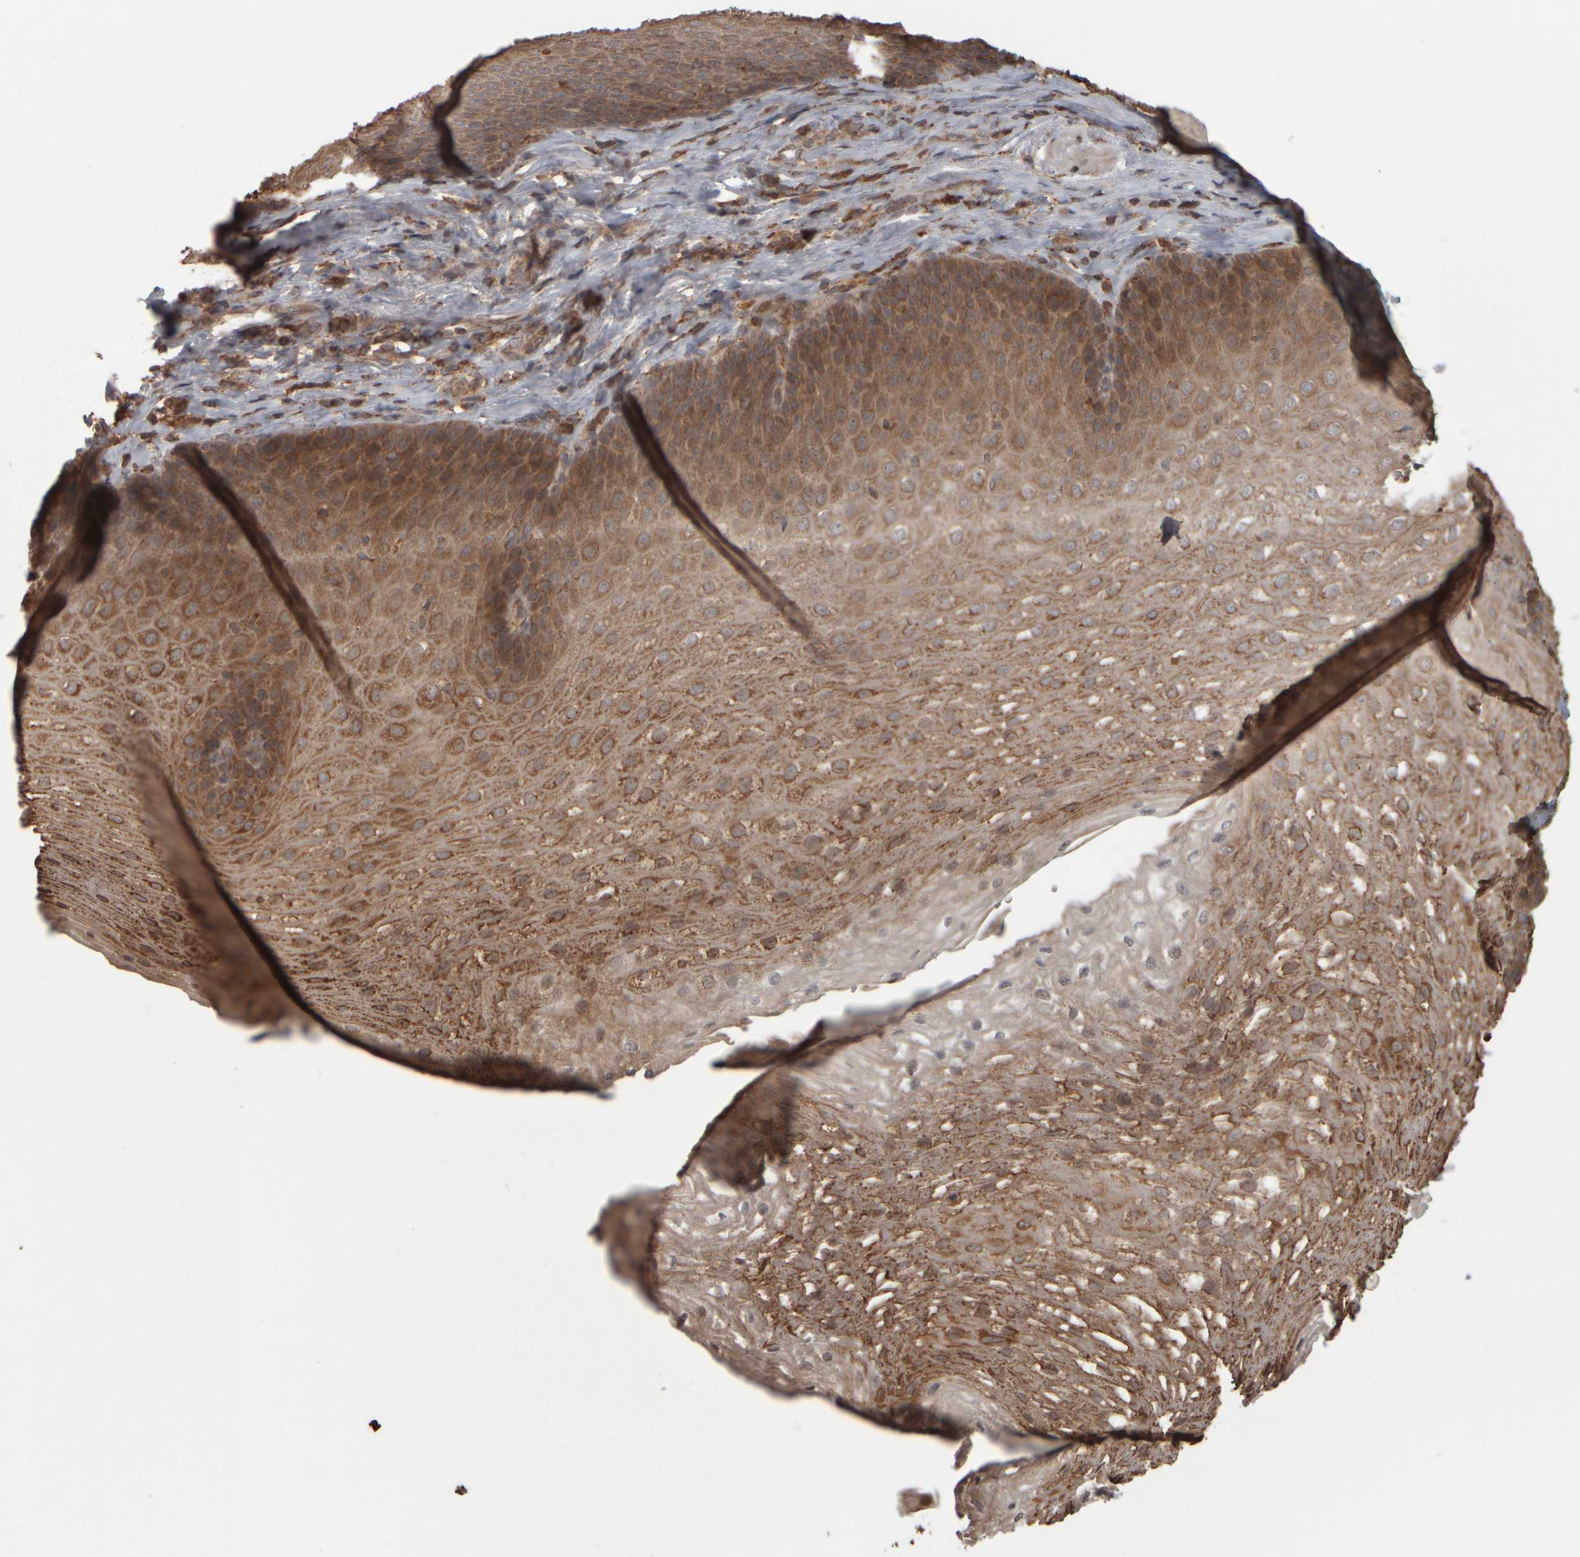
{"staining": {"intensity": "moderate", "quantity": ">75%", "location": "cytoplasmic/membranous"}, "tissue": "esophagus", "cell_type": "Squamous epithelial cells", "image_type": "normal", "snomed": [{"axis": "morphology", "description": "Normal tissue, NOS"}, {"axis": "topography", "description": "Esophagus"}], "caption": "The photomicrograph exhibits immunohistochemical staining of benign esophagus. There is moderate cytoplasmic/membranous positivity is identified in about >75% of squamous epithelial cells.", "gene": "AGBL3", "patient": {"sex": "female", "age": 66}}